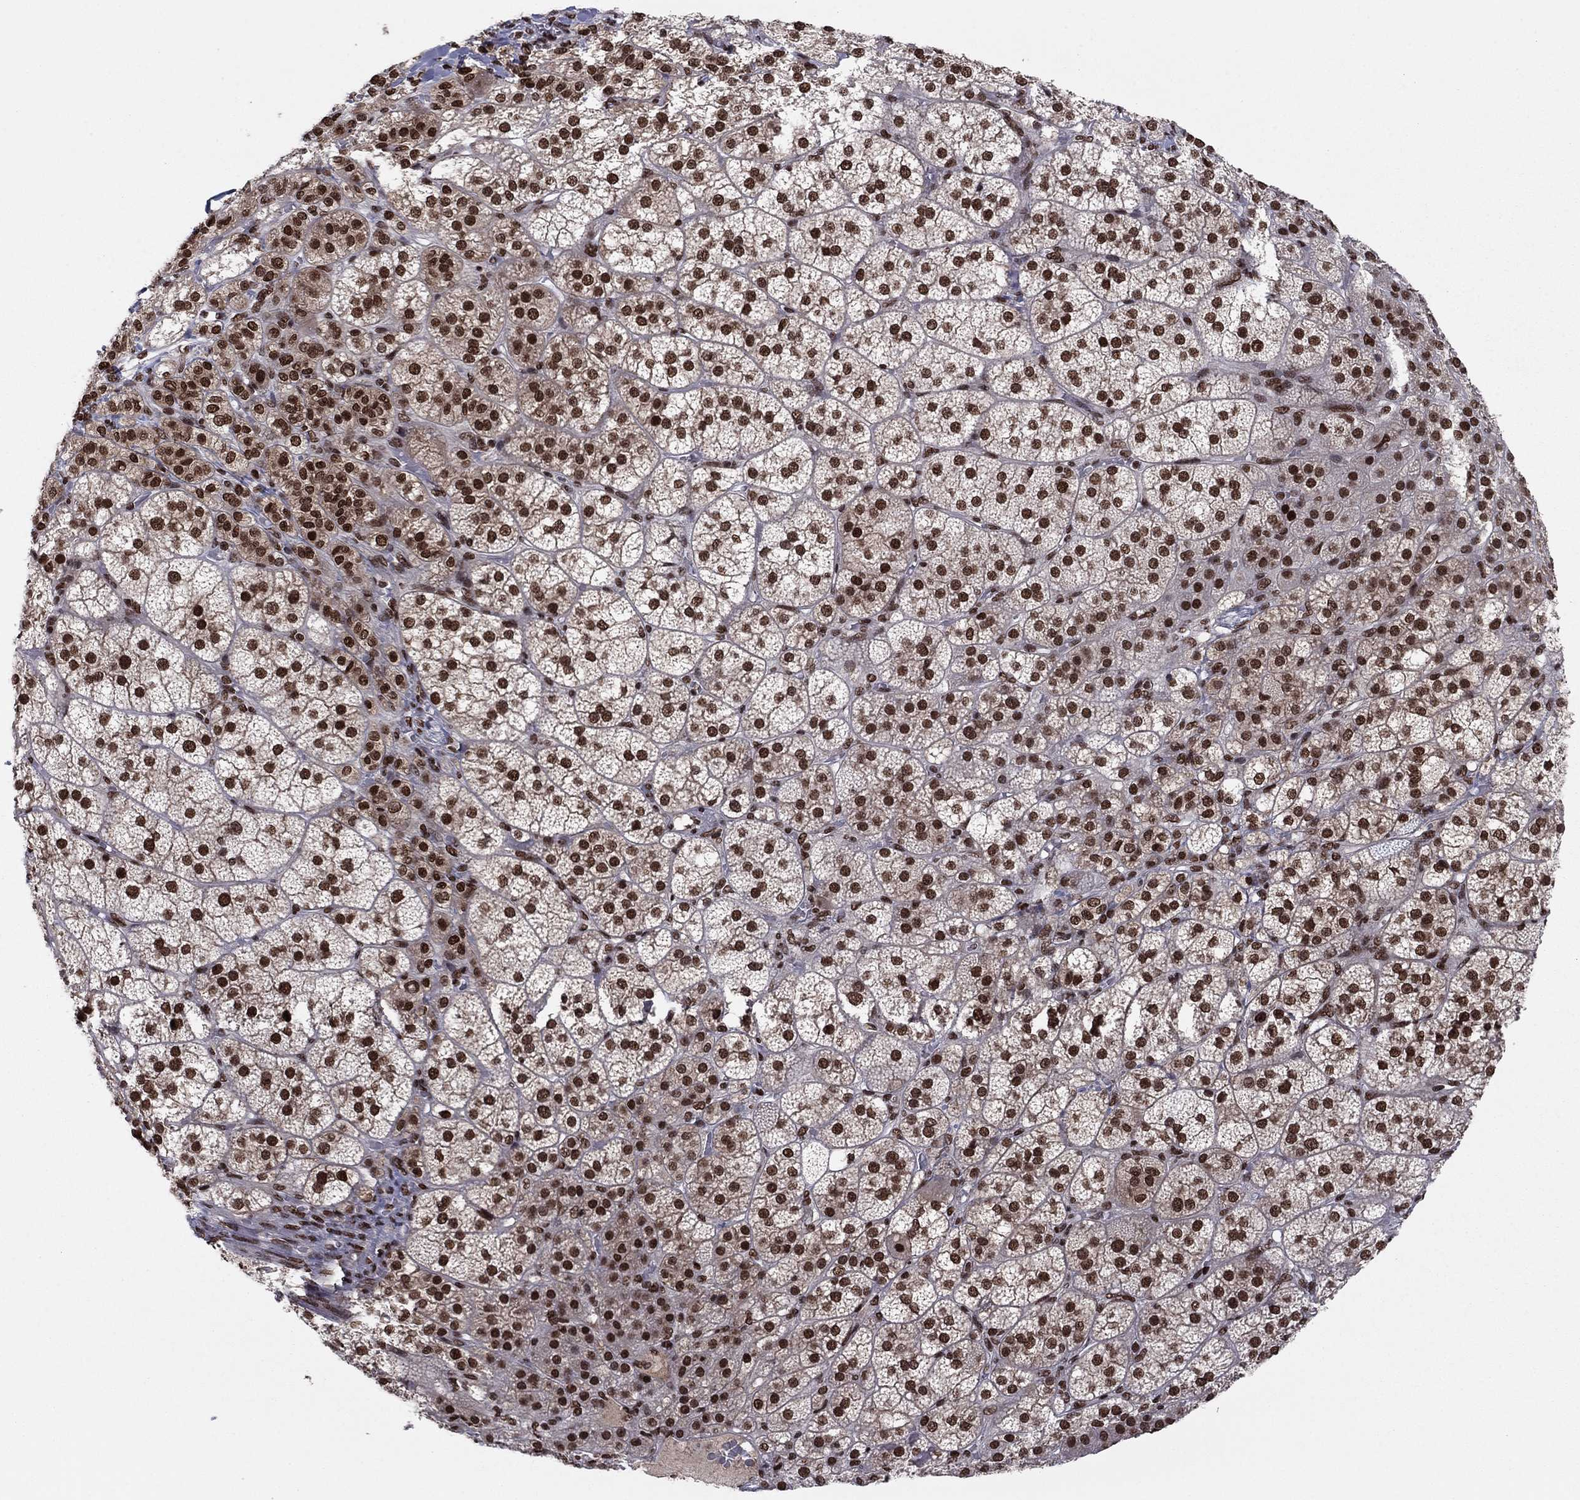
{"staining": {"intensity": "strong", "quantity": "25%-75%", "location": "nuclear"}, "tissue": "adrenal gland", "cell_type": "Glandular cells", "image_type": "normal", "snomed": [{"axis": "morphology", "description": "Normal tissue, NOS"}, {"axis": "topography", "description": "Adrenal gland"}], "caption": "A brown stain shows strong nuclear expression of a protein in glandular cells of benign human adrenal gland.", "gene": "USP54", "patient": {"sex": "female", "age": 60}}